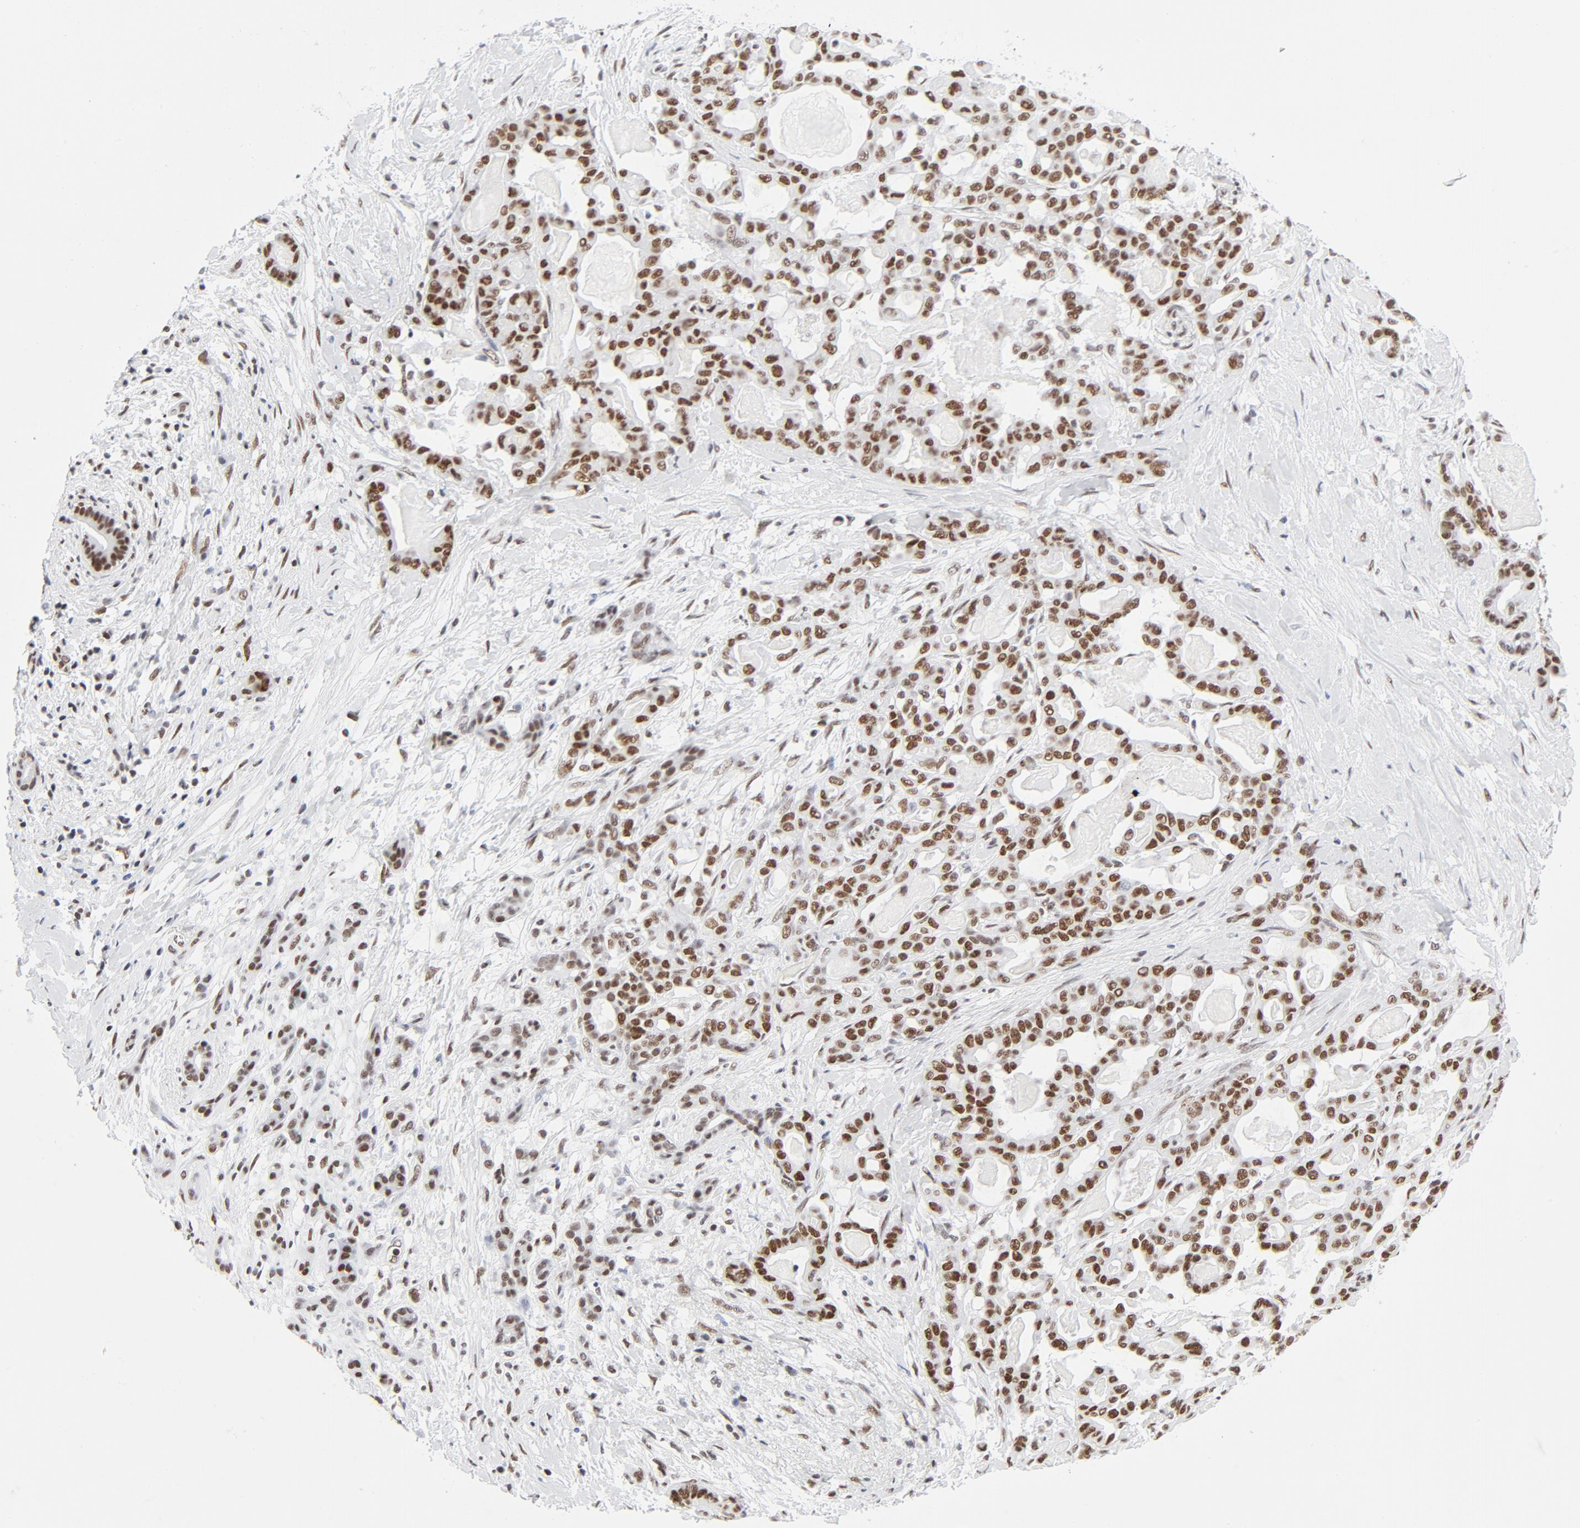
{"staining": {"intensity": "moderate", "quantity": ">75%", "location": "nuclear"}, "tissue": "pancreatic cancer", "cell_type": "Tumor cells", "image_type": "cancer", "snomed": [{"axis": "morphology", "description": "Adenocarcinoma, NOS"}, {"axis": "topography", "description": "Pancreas"}], "caption": "IHC of human pancreatic adenocarcinoma demonstrates medium levels of moderate nuclear staining in about >75% of tumor cells.", "gene": "ATF2", "patient": {"sex": "male", "age": 63}}